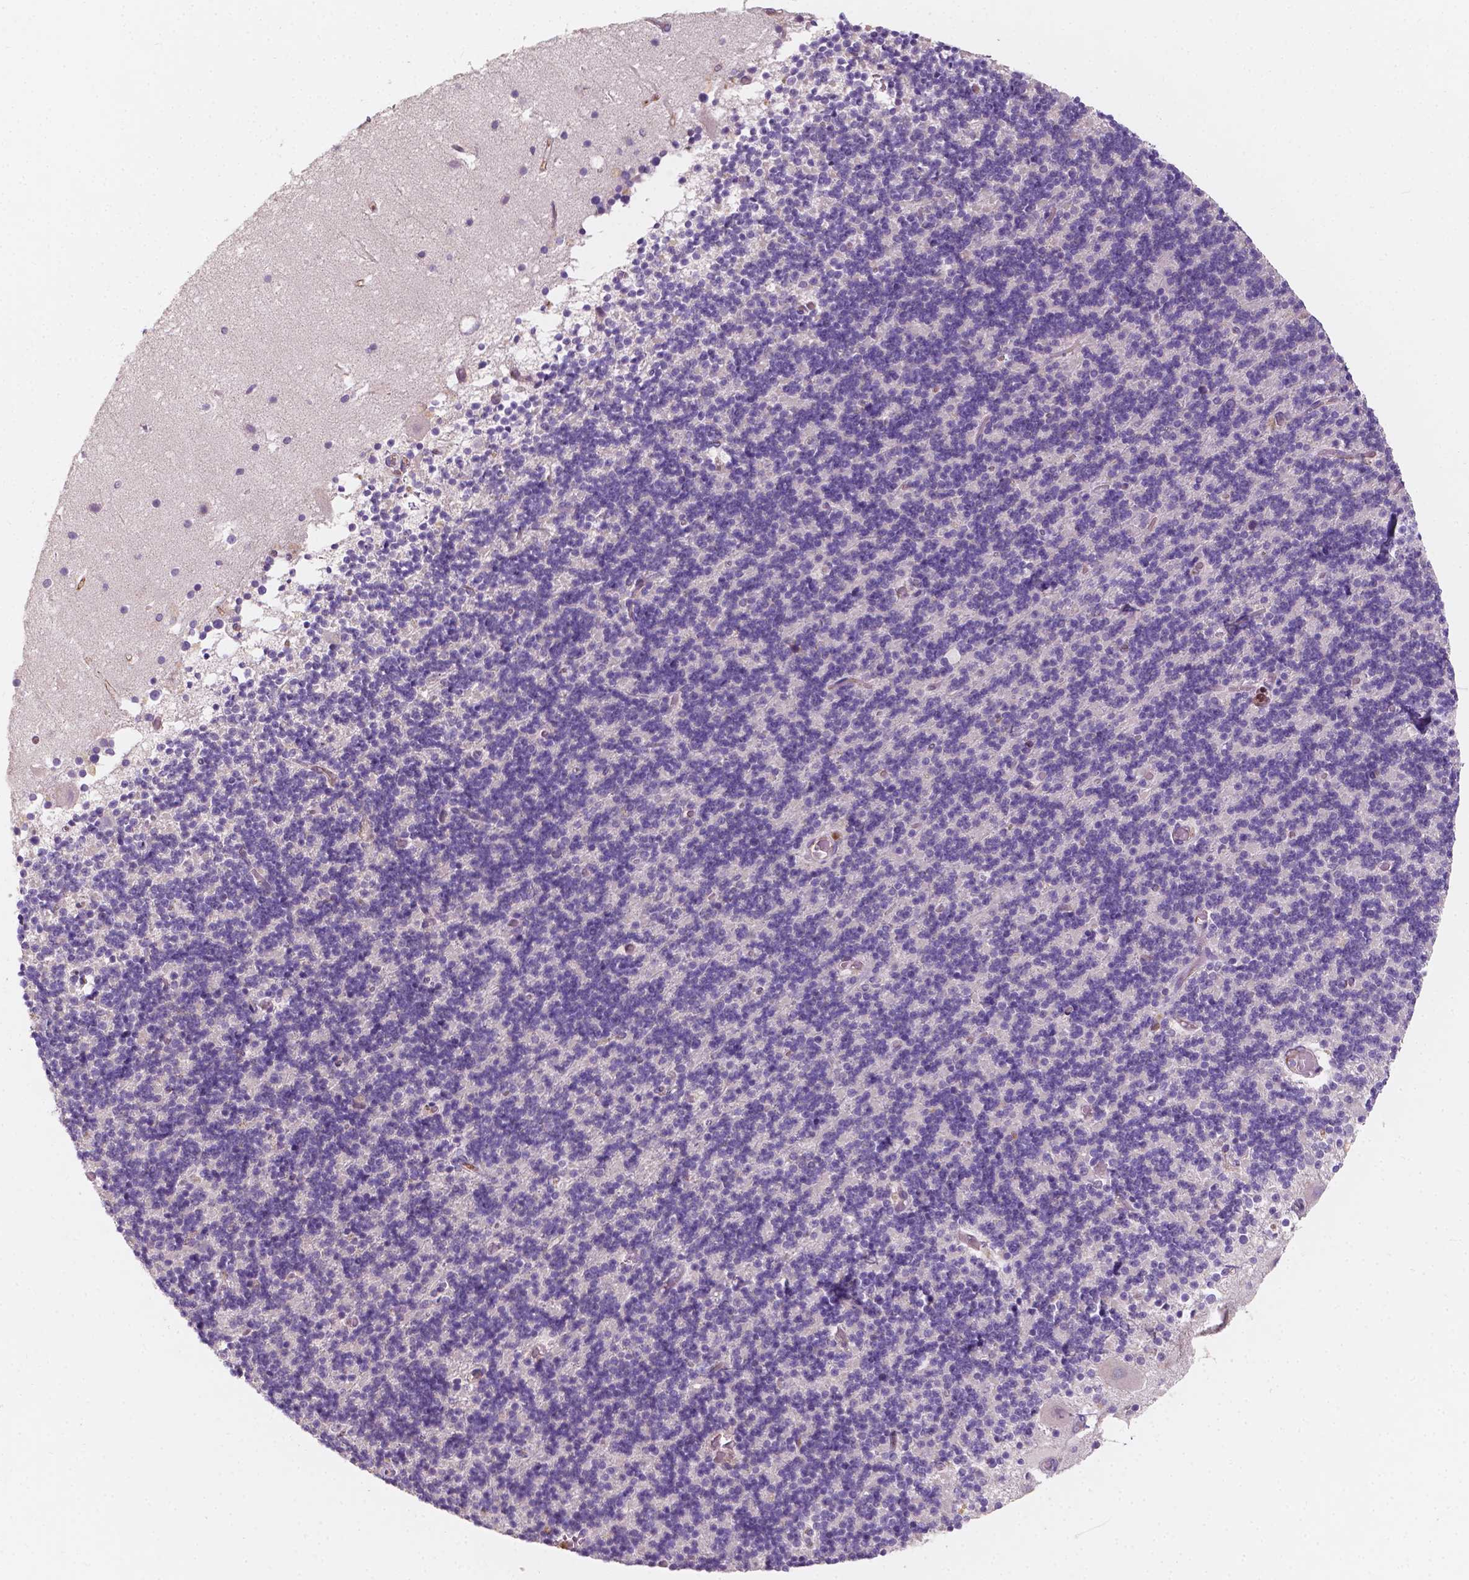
{"staining": {"intensity": "negative", "quantity": "none", "location": "none"}, "tissue": "cerebellum", "cell_type": "Cells in granular layer", "image_type": "normal", "snomed": [{"axis": "morphology", "description": "Normal tissue, NOS"}, {"axis": "topography", "description": "Cerebellum"}], "caption": "IHC of benign cerebellum reveals no staining in cells in granular layer.", "gene": "SLC22A4", "patient": {"sex": "male", "age": 70}}